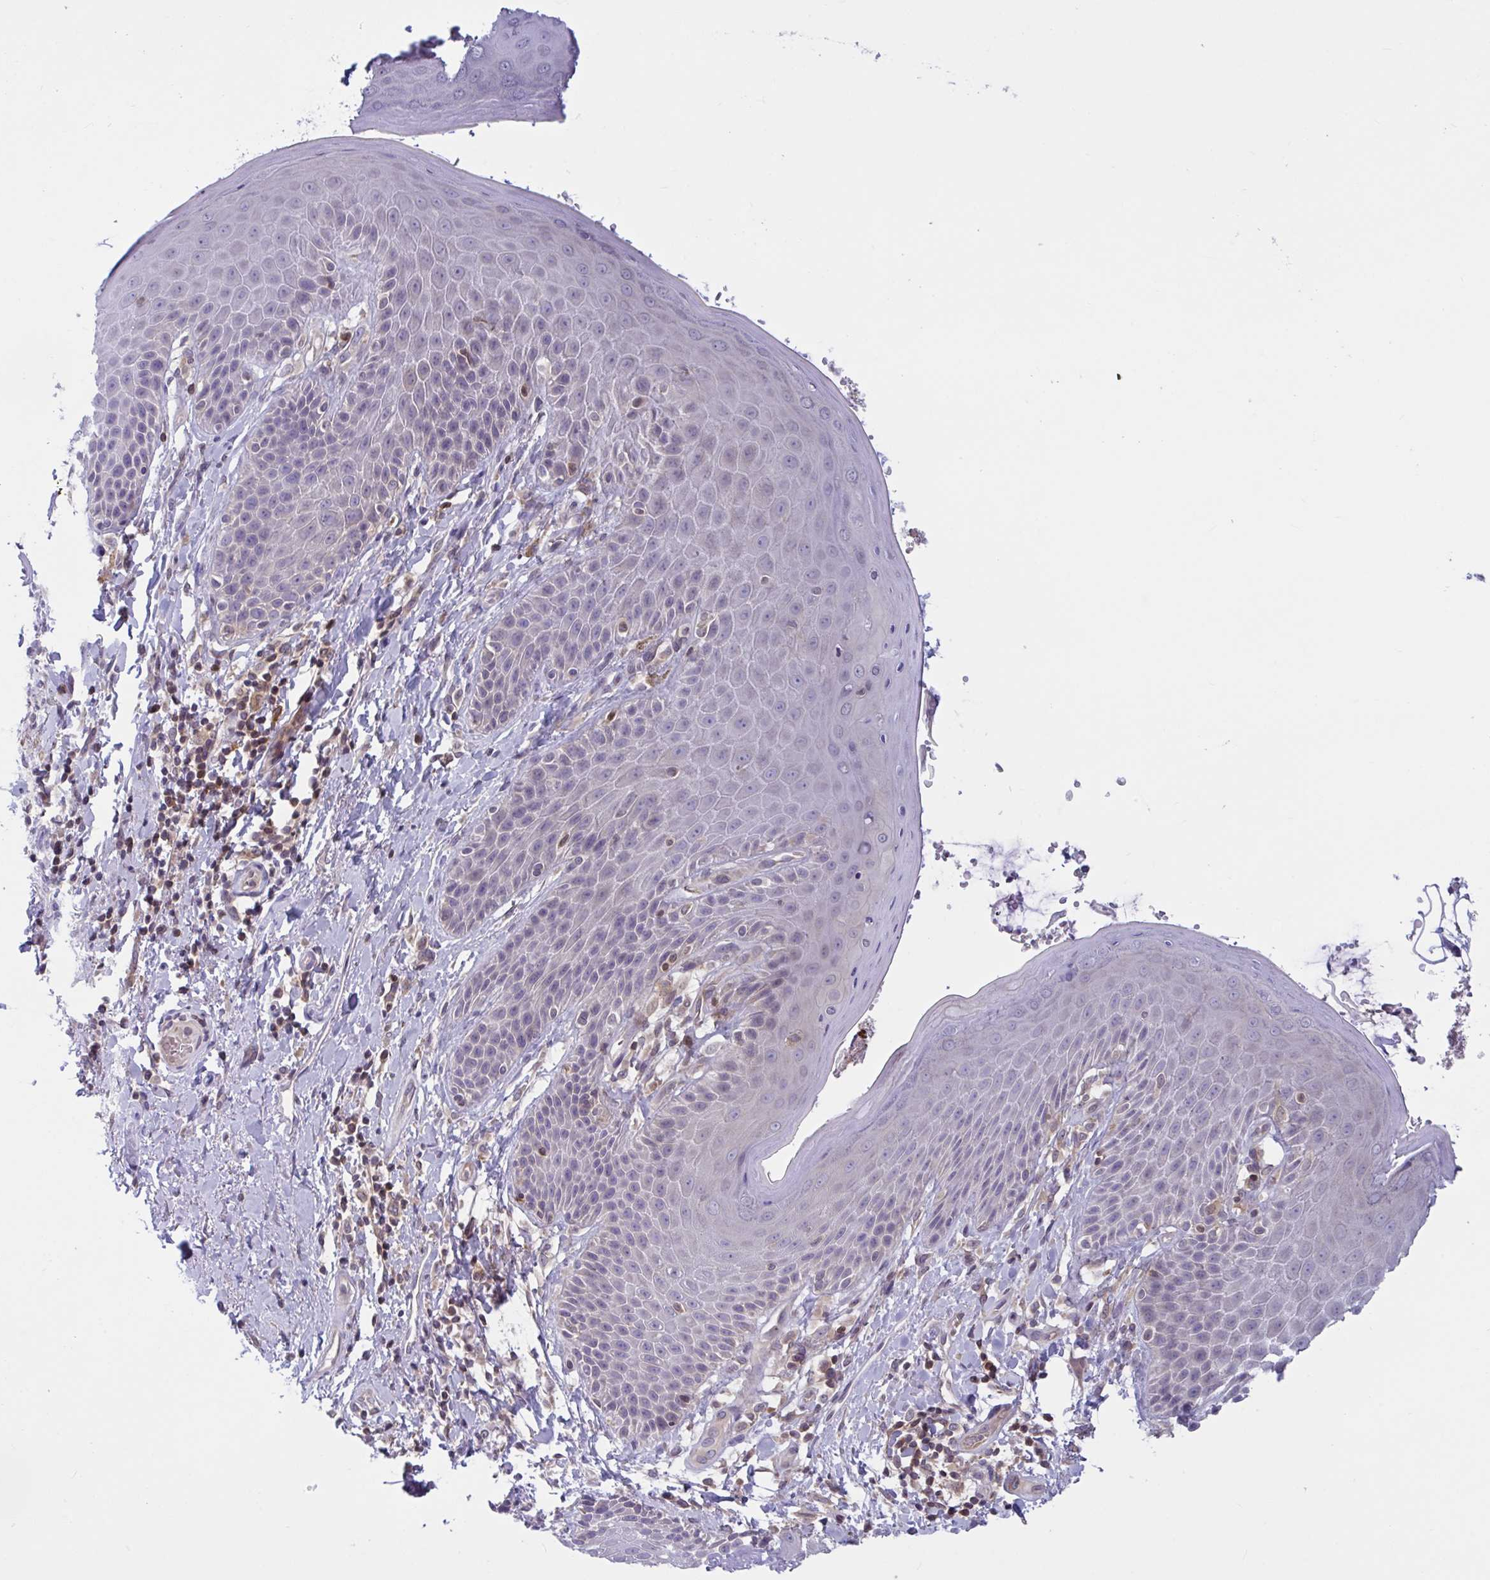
{"staining": {"intensity": "negative", "quantity": "none", "location": "none"}, "tissue": "skin", "cell_type": "Epidermal cells", "image_type": "normal", "snomed": [{"axis": "morphology", "description": "Normal tissue, NOS"}, {"axis": "topography", "description": "Anal"}, {"axis": "topography", "description": "Peripheral nerve tissue"}], "caption": "A high-resolution photomicrograph shows immunohistochemistry (IHC) staining of unremarkable skin, which demonstrates no significant staining in epidermal cells. (Brightfield microscopy of DAB (3,3'-diaminobenzidine) immunohistochemistry at high magnification).", "gene": "TANK", "patient": {"sex": "male", "age": 51}}